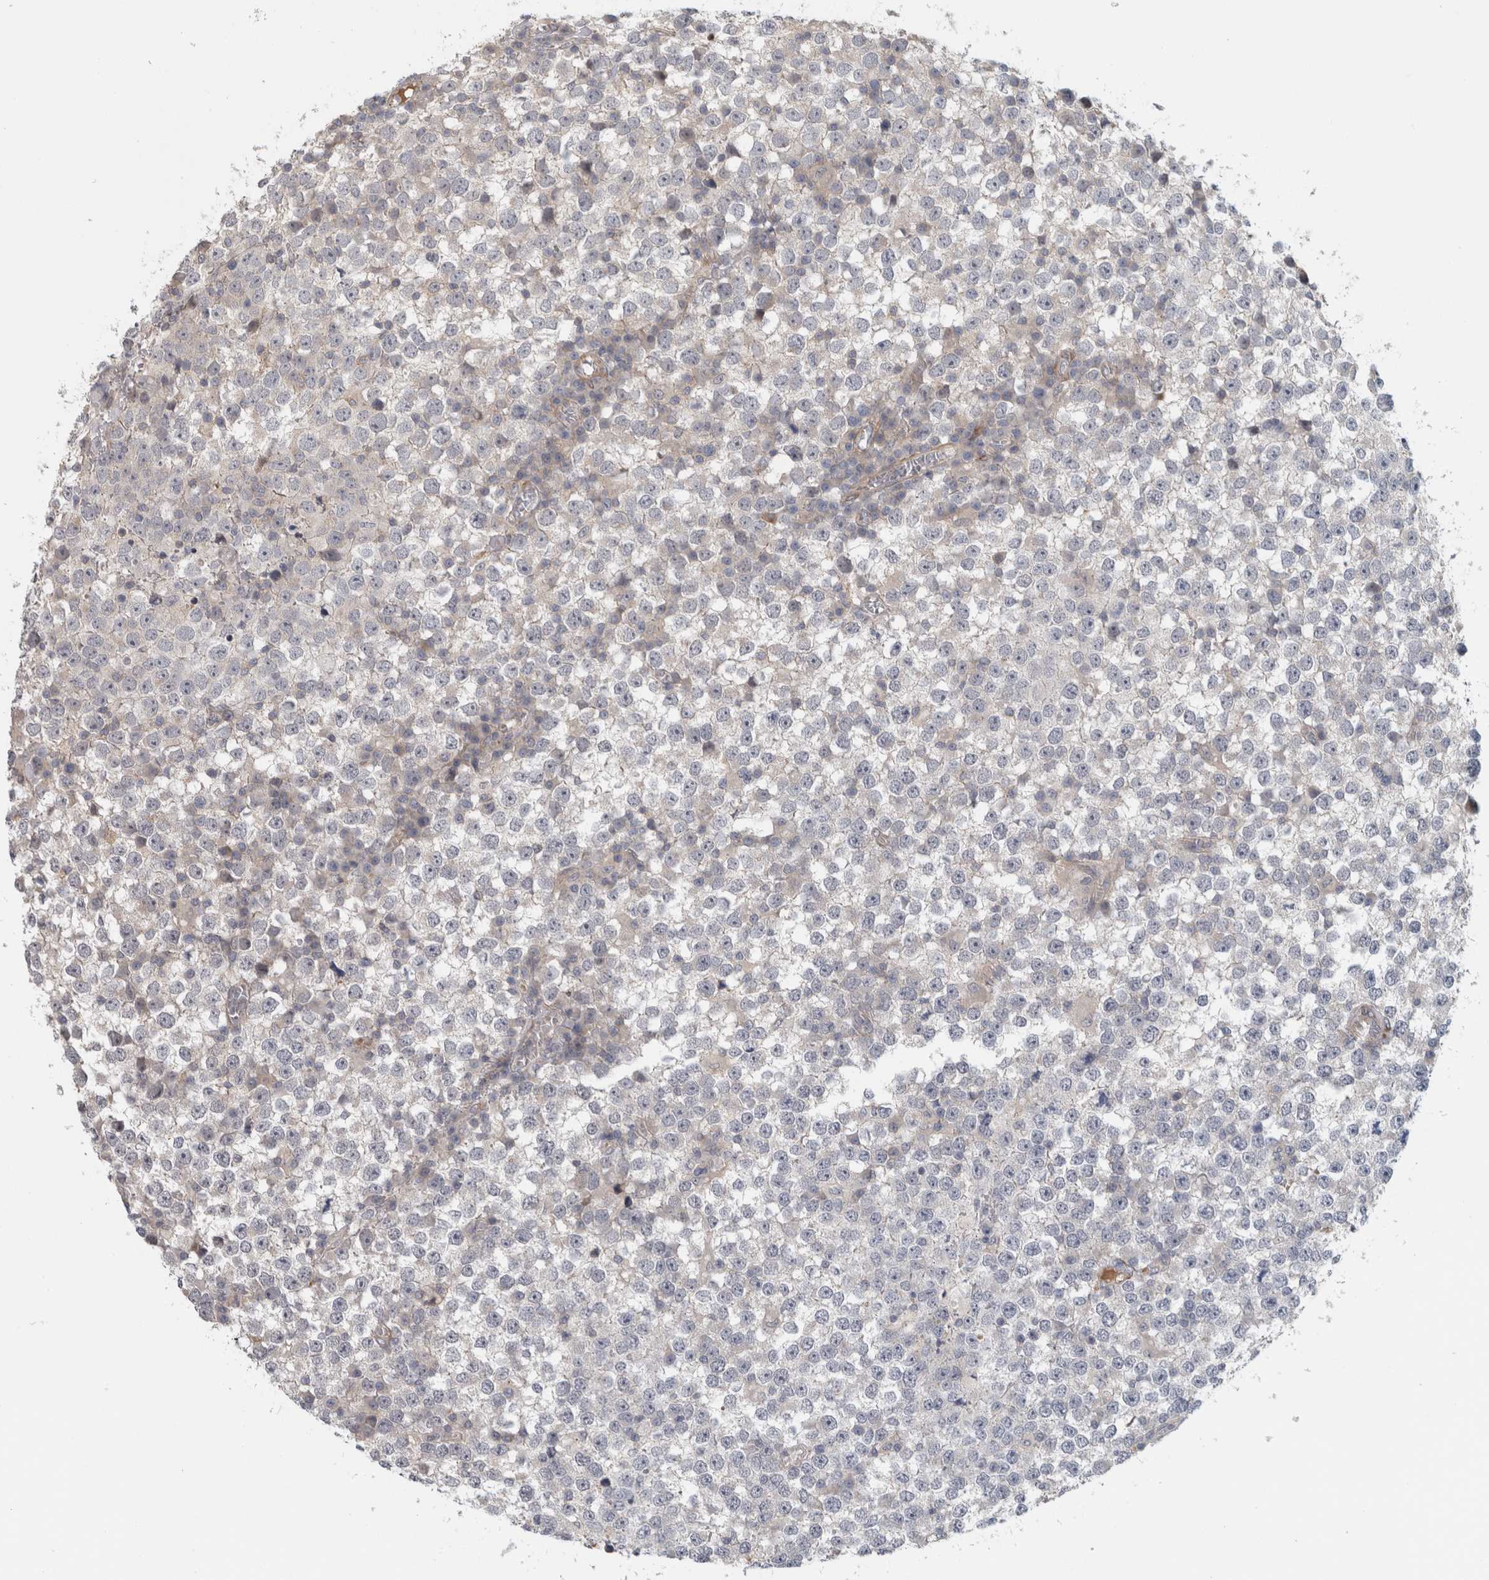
{"staining": {"intensity": "negative", "quantity": "none", "location": "none"}, "tissue": "testis cancer", "cell_type": "Tumor cells", "image_type": "cancer", "snomed": [{"axis": "morphology", "description": "Seminoma, NOS"}, {"axis": "topography", "description": "Testis"}], "caption": "The immunohistochemistry (IHC) histopathology image has no significant expression in tumor cells of seminoma (testis) tissue.", "gene": "ZNF804B", "patient": {"sex": "male", "age": 65}}